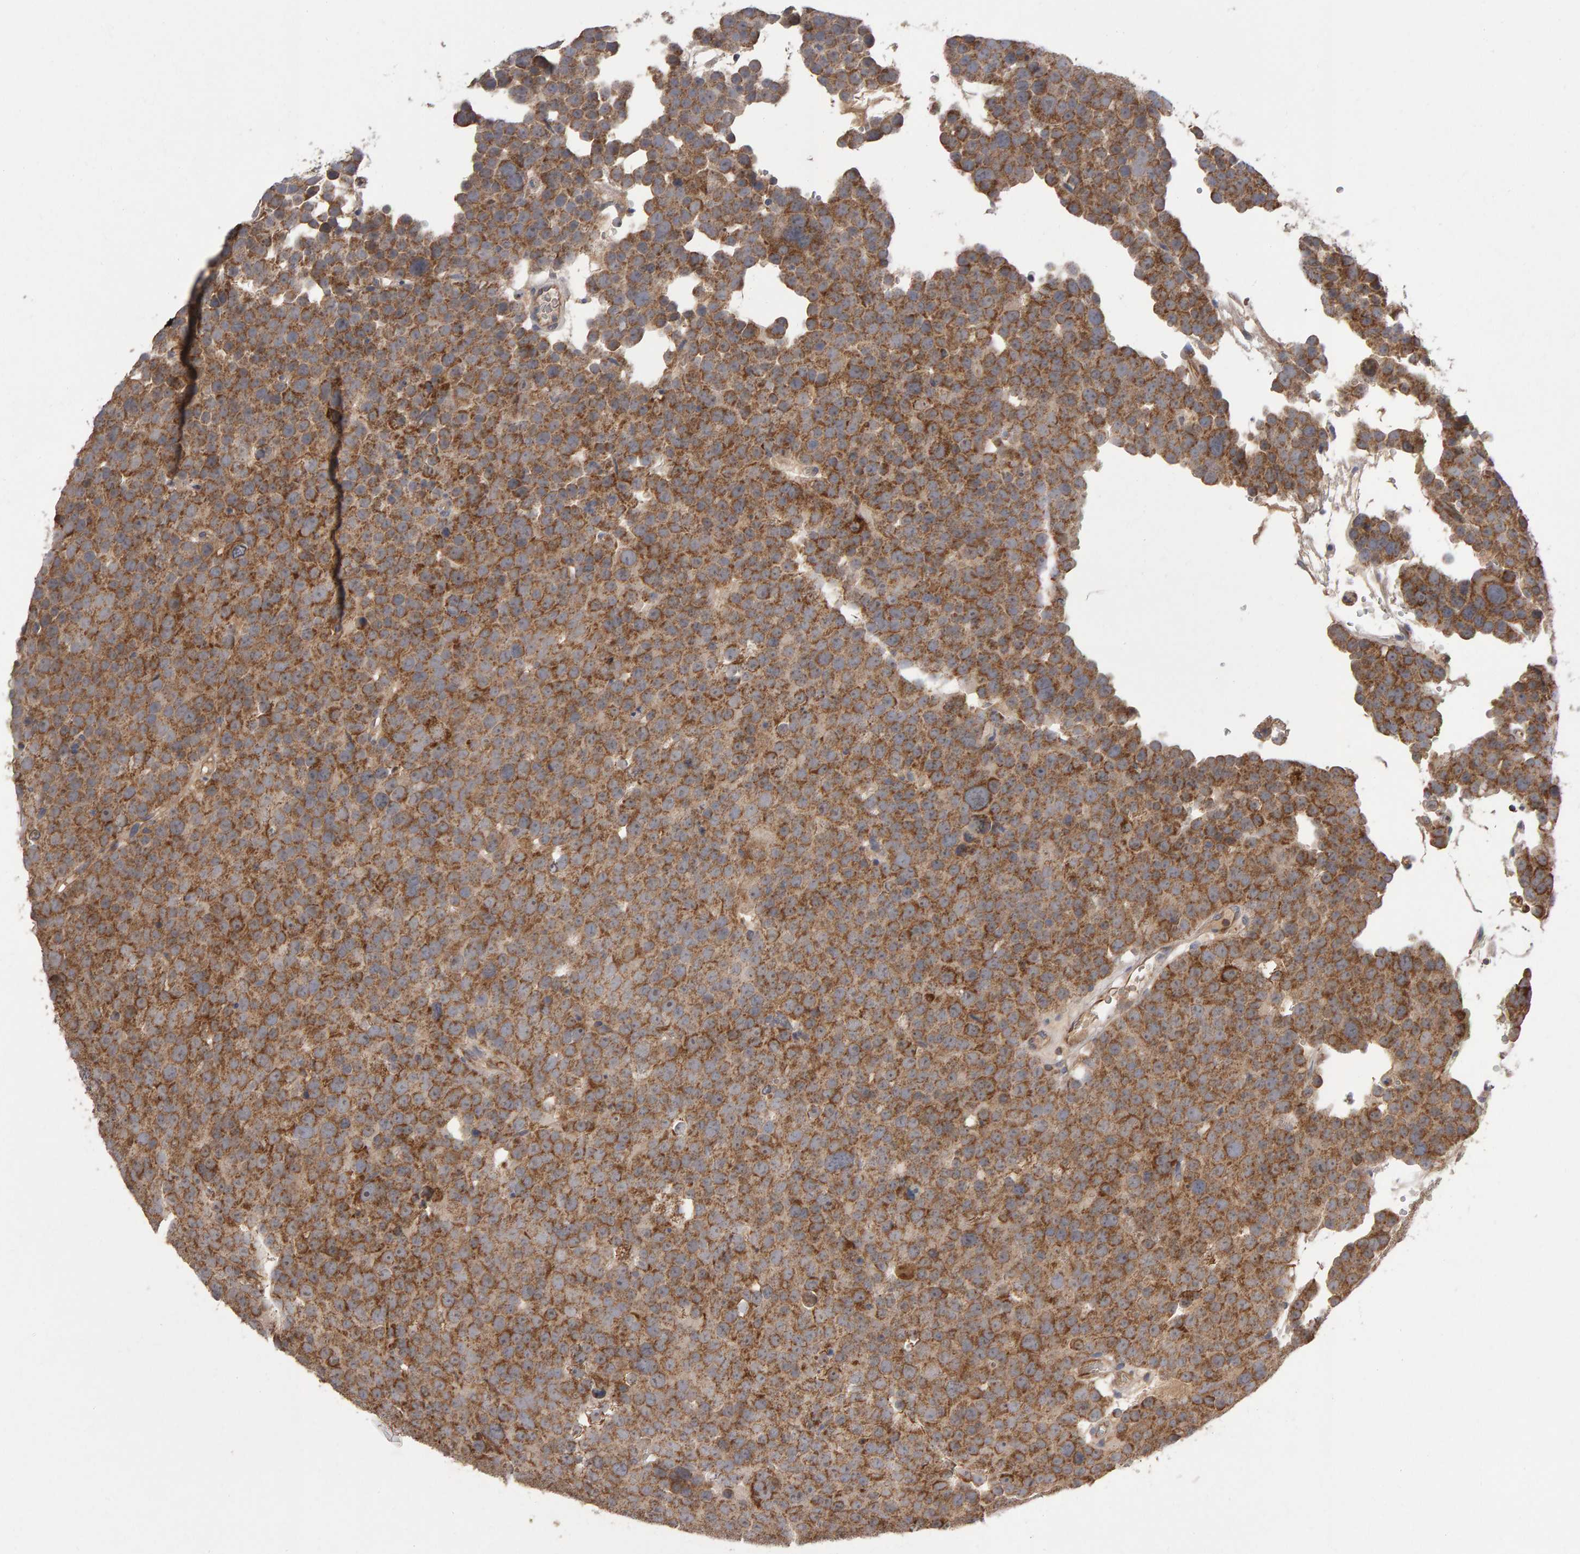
{"staining": {"intensity": "moderate", "quantity": ">75%", "location": "cytoplasmic/membranous"}, "tissue": "testis cancer", "cell_type": "Tumor cells", "image_type": "cancer", "snomed": [{"axis": "morphology", "description": "Seminoma, NOS"}, {"axis": "topography", "description": "Testis"}], "caption": "IHC histopathology image of seminoma (testis) stained for a protein (brown), which displays medium levels of moderate cytoplasmic/membranous positivity in about >75% of tumor cells.", "gene": "PGS1", "patient": {"sex": "male", "age": 71}}